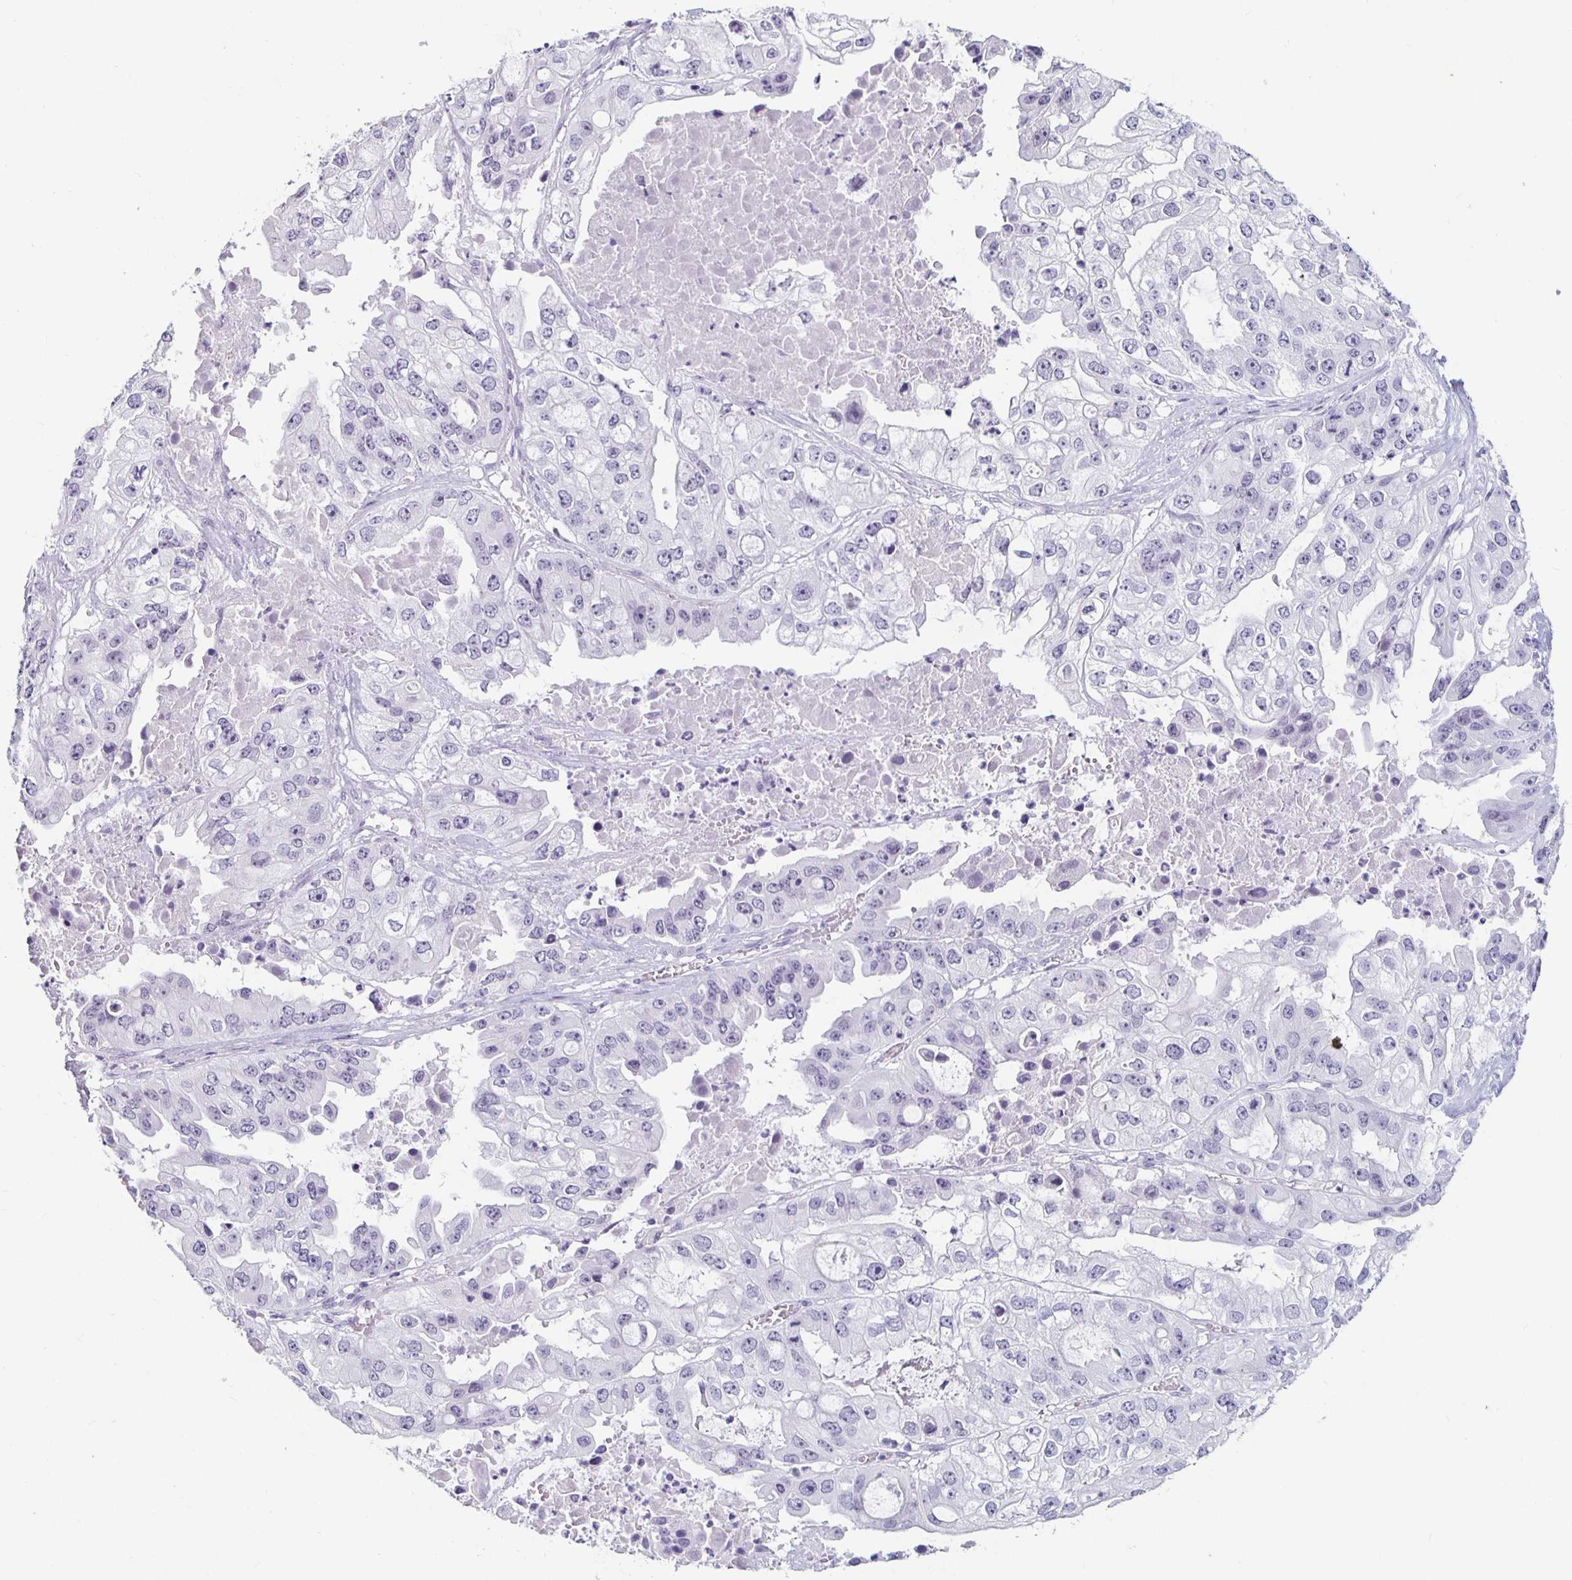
{"staining": {"intensity": "negative", "quantity": "none", "location": "none"}, "tissue": "ovarian cancer", "cell_type": "Tumor cells", "image_type": "cancer", "snomed": [{"axis": "morphology", "description": "Cystadenocarcinoma, serous, NOS"}, {"axis": "topography", "description": "Ovary"}], "caption": "Immunohistochemistry of human ovarian cancer (serous cystadenocarcinoma) reveals no staining in tumor cells.", "gene": "KCNQ2", "patient": {"sex": "female", "age": 56}}